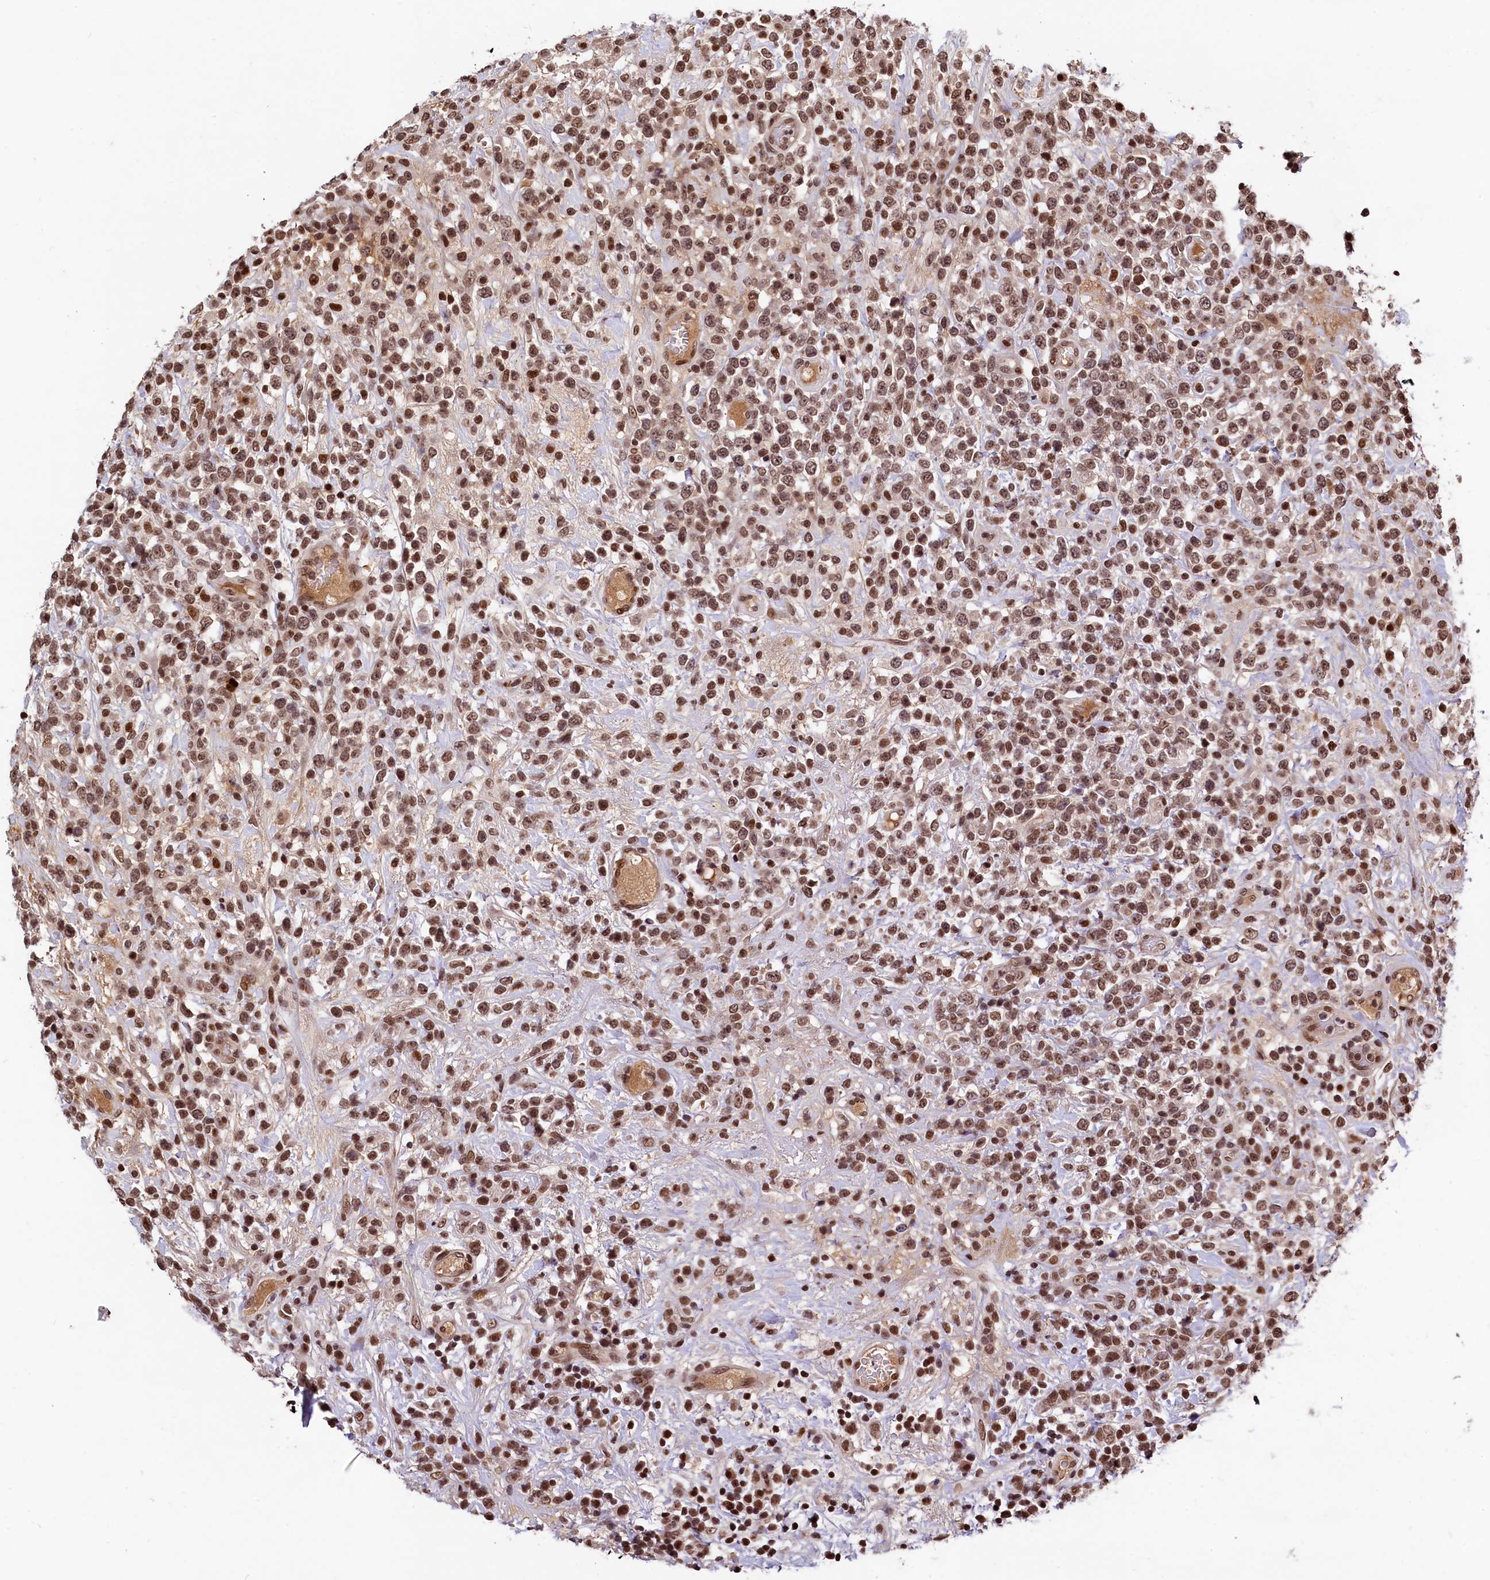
{"staining": {"intensity": "moderate", "quantity": ">75%", "location": "cytoplasmic/membranous,nuclear"}, "tissue": "lymphoma", "cell_type": "Tumor cells", "image_type": "cancer", "snomed": [{"axis": "morphology", "description": "Malignant lymphoma, non-Hodgkin's type, High grade"}, {"axis": "topography", "description": "Colon"}], "caption": "Human high-grade malignant lymphoma, non-Hodgkin's type stained with a brown dye displays moderate cytoplasmic/membranous and nuclear positive staining in about >75% of tumor cells.", "gene": "FAM217B", "patient": {"sex": "female", "age": 53}}